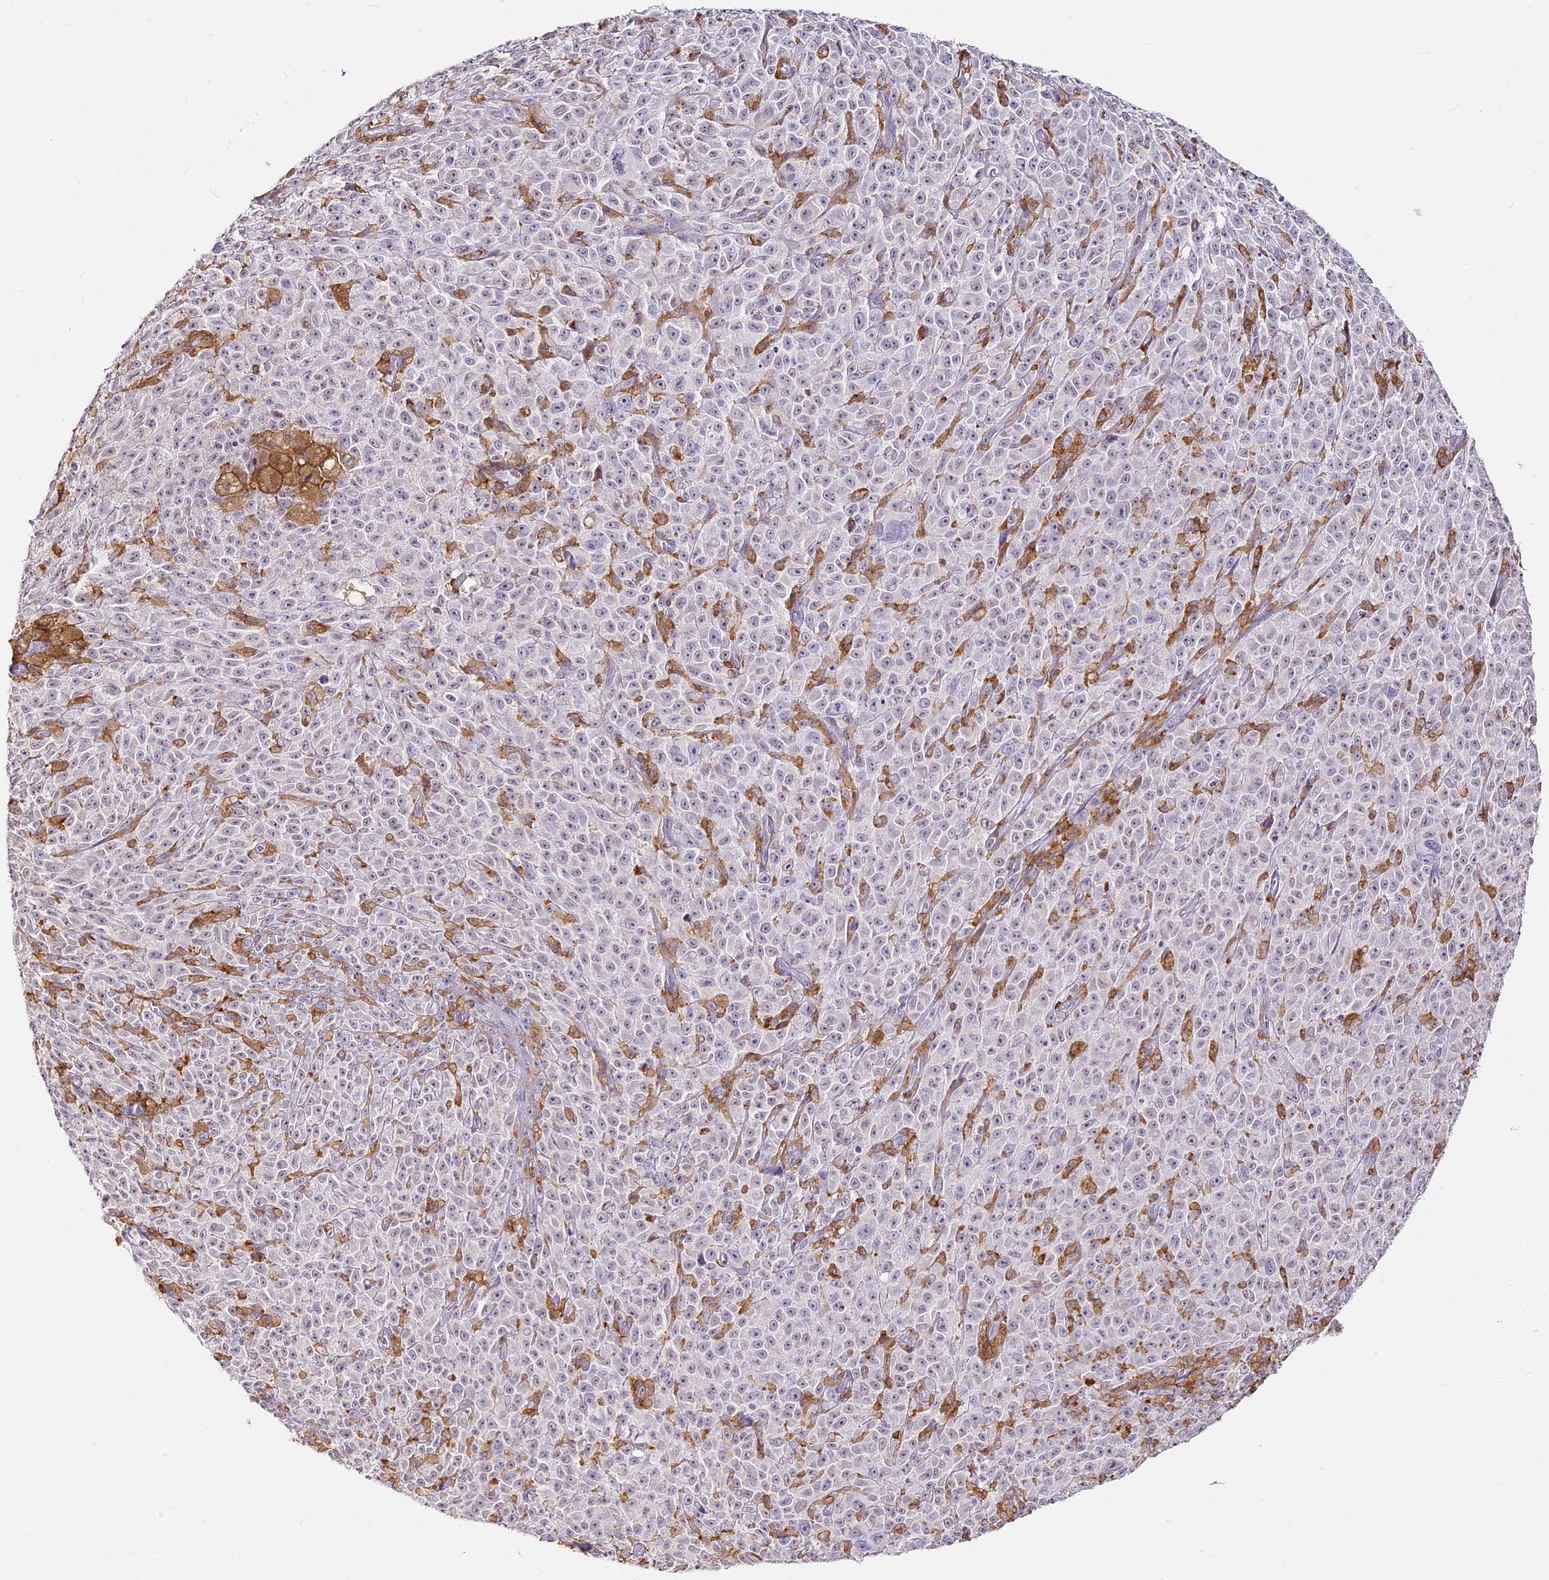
{"staining": {"intensity": "negative", "quantity": "none", "location": "none"}, "tissue": "melanoma", "cell_type": "Tumor cells", "image_type": "cancer", "snomed": [{"axis": "morphology", "description": "Malignant melanoma, NOS"}, {"axis": "topography", "description": "Skin"}], "caption": "High magnification brightfield microscopy of malignant melanoma stained with DAB (brown) and counterstained with hematoxylin (blue): tumor cells show no significant staining.", "gene": "DOCK2", "patient": {"sex": "female", "age": 82}}